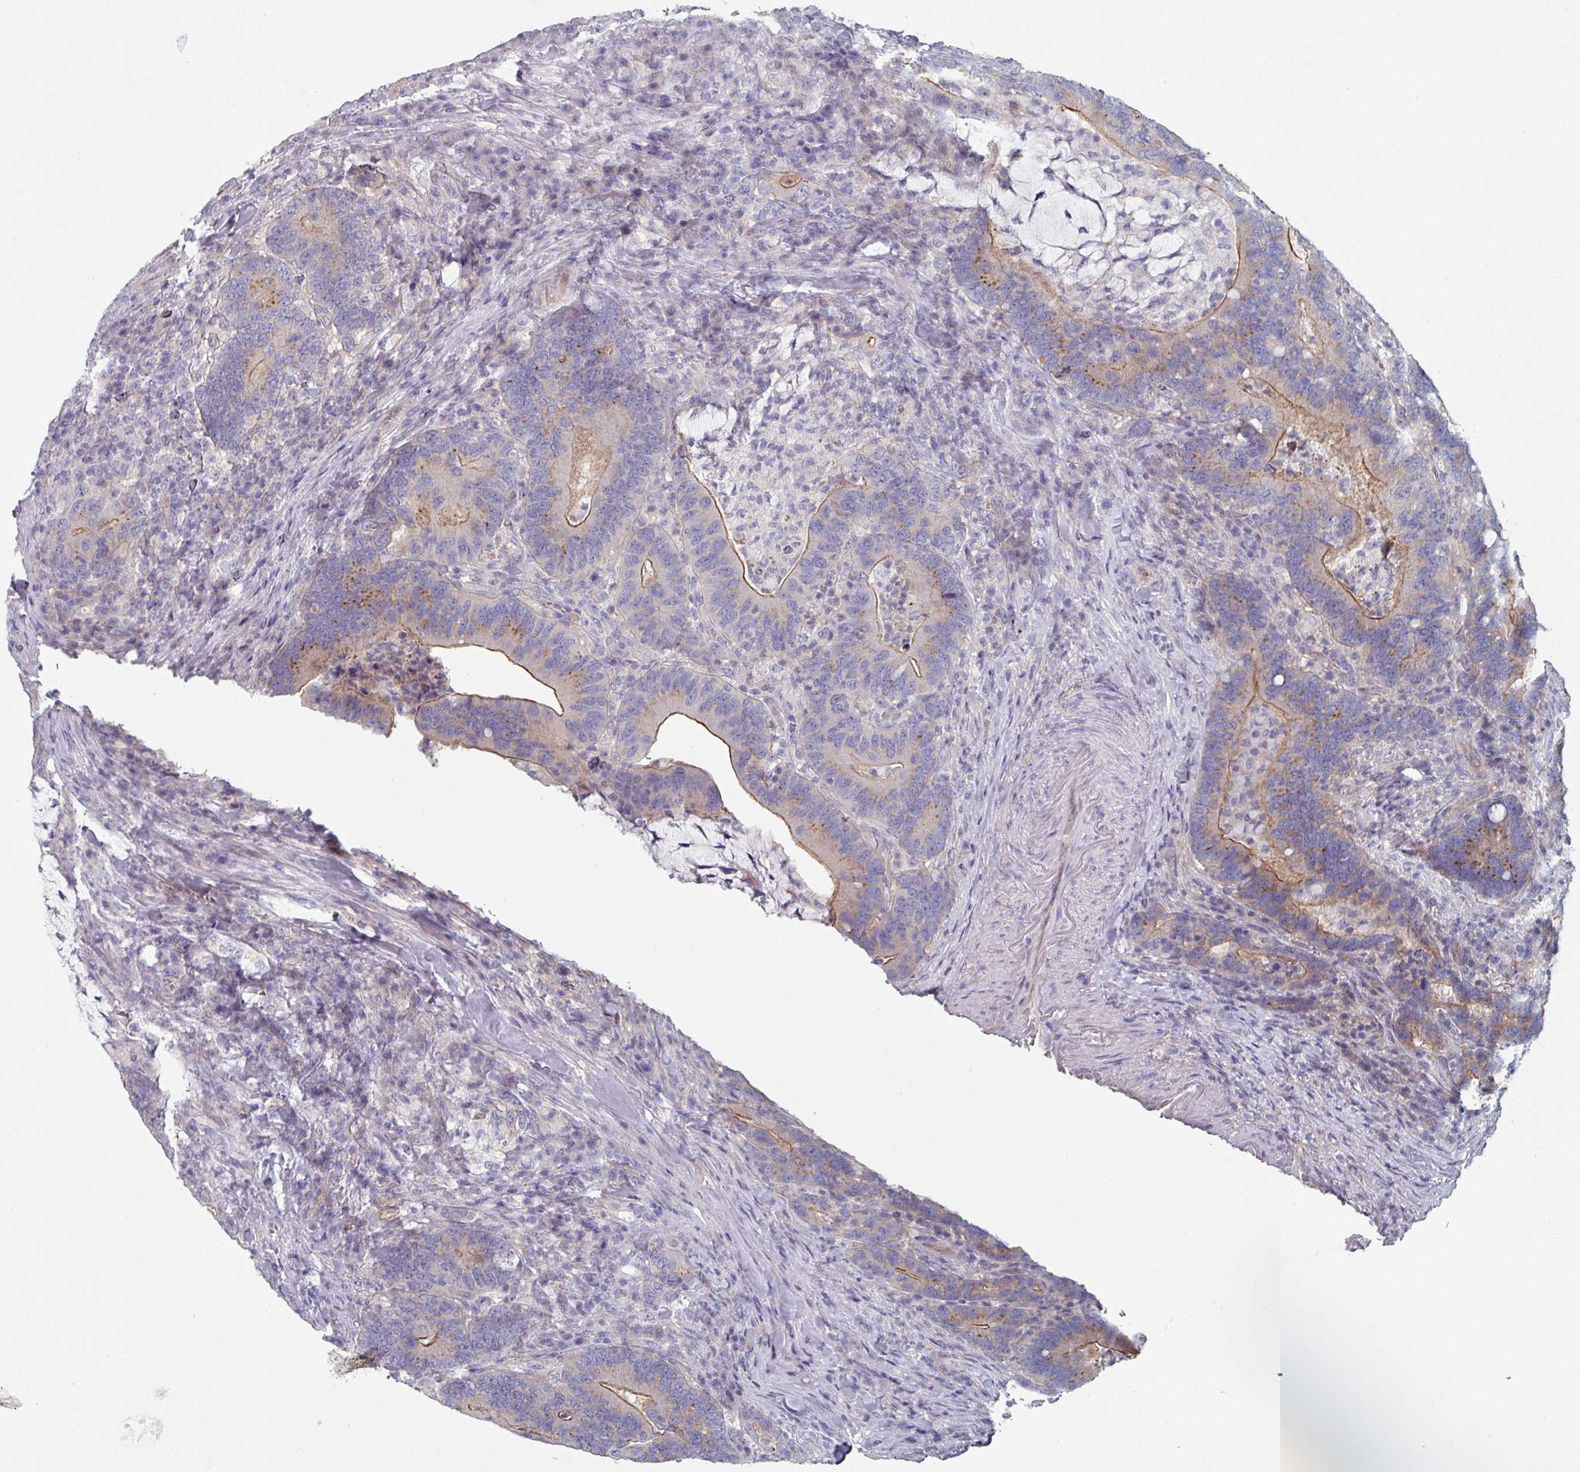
{"staining": {"intensity": "moderate", "quantity": "25%-75%", "location": "cytoplasmic/membranous"}, "tissue": "colorectal cancer", "cell_type": "Tumor cells", "image_type": "cancer", "snomed": [{"axis": "morphology", "description": "Adenocarcinoma, NOS"}, {"axis": "topography", "description": "Colon"}], "caption": "Human colorectal cancer (adenocarcinoma) stained with a protein marker displays moderate staining in tumor cells.", "gene": "EFL1", "patient": {"sex": "female", "age": 66}}